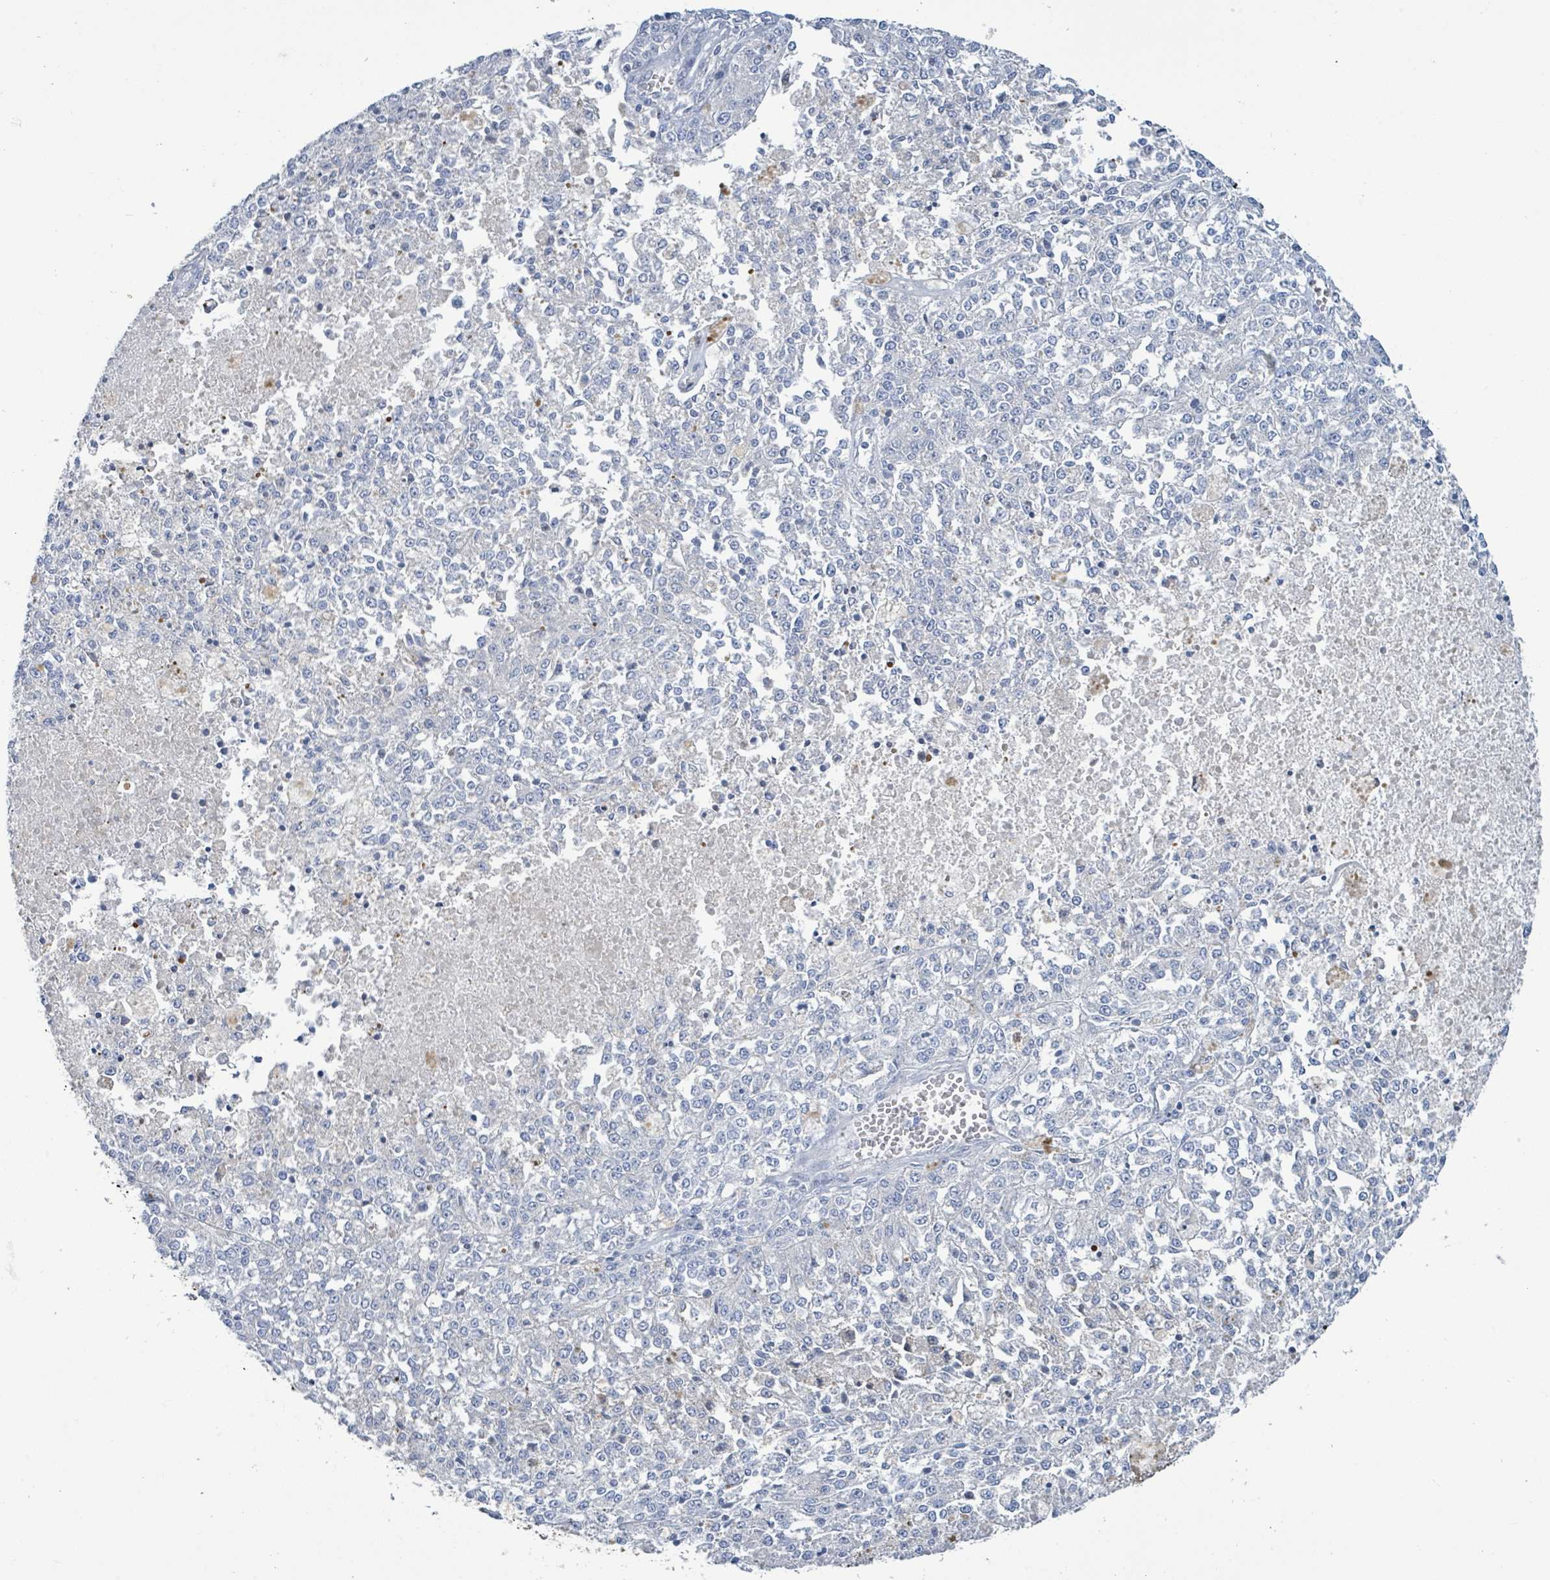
{"staining": {"intensity": "negative", "quantity": "none", "location": "none"}, "tissue": "melanoma", "cell_type": "Tumor cells", "image_type": "cancer", "snomed": [{"axis": "morphology", "description": "Malignant melanoma, NOS"}, {"axis": "topography", "description": "Skin"}], "caption": "This is an immunohistochemistry (IHC) photomicrograph of human melanoma. There is no positivity in tumor cells.", "gene": "DGKZ", "patient": {"sex": "female", "age": 64}}